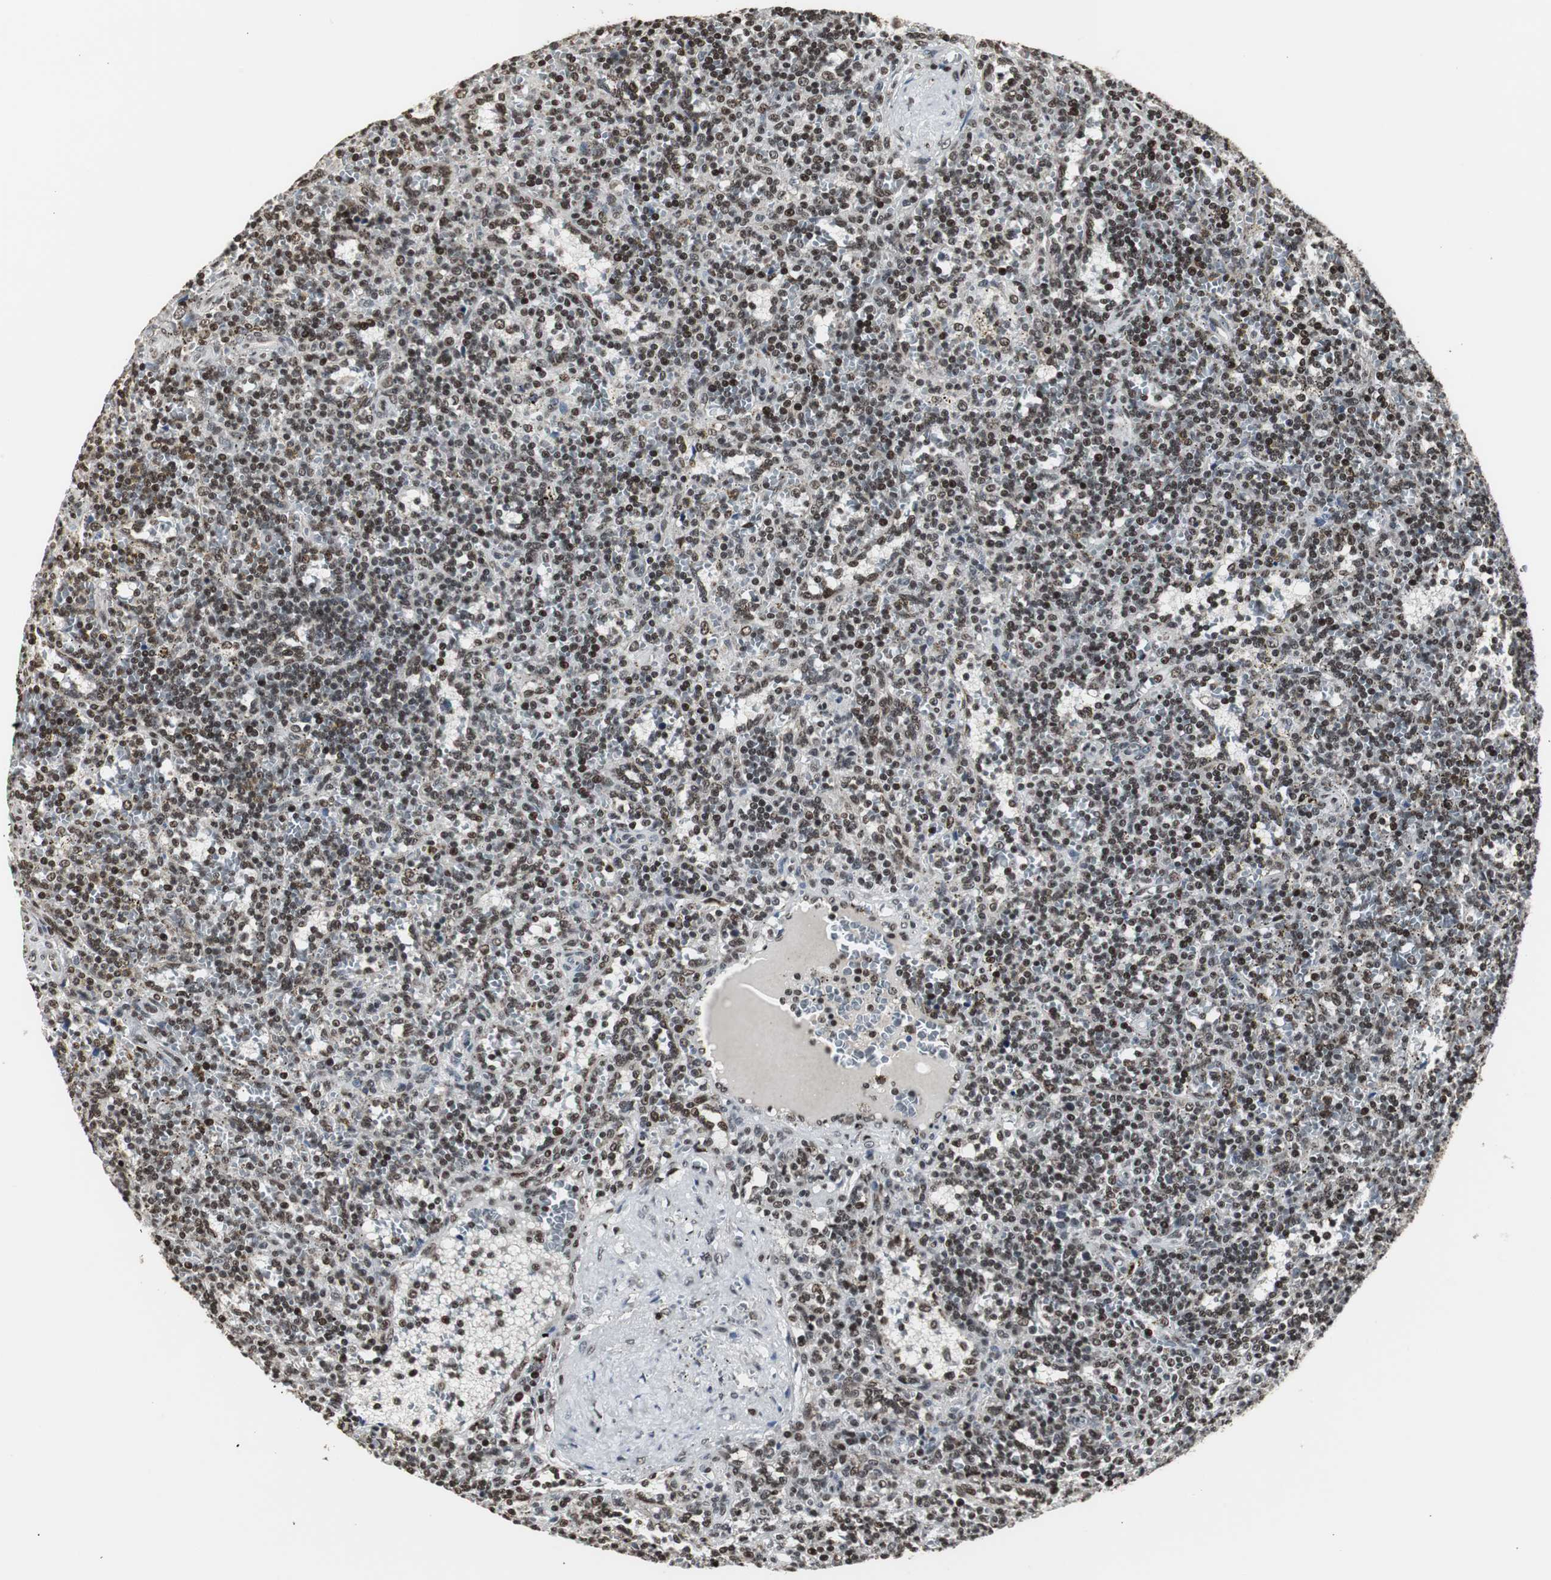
{"staining": {"intensity": "strong", "quantity": ">75%", "location": "nuclear"}, "tissue": "lymphoma", "cell_type": "Tumor cells", "image_type": "cancer", "snomed": [{"axis": "morphology", "description": "Malignant lymphoma, non-Hodgkin's type, Low grade"}, {"axis": "topography", "description": "Spleen"}], "caption": "IHC histopathology image of human low-grade malignant lymphoma, non-Hodgkin's type stained for a protein (brown), which displays high levels of strong nuclear positivity in about >75% of tumor cells.", "gene": "PARN", "patient": {"sex": "male", "age": 73}}